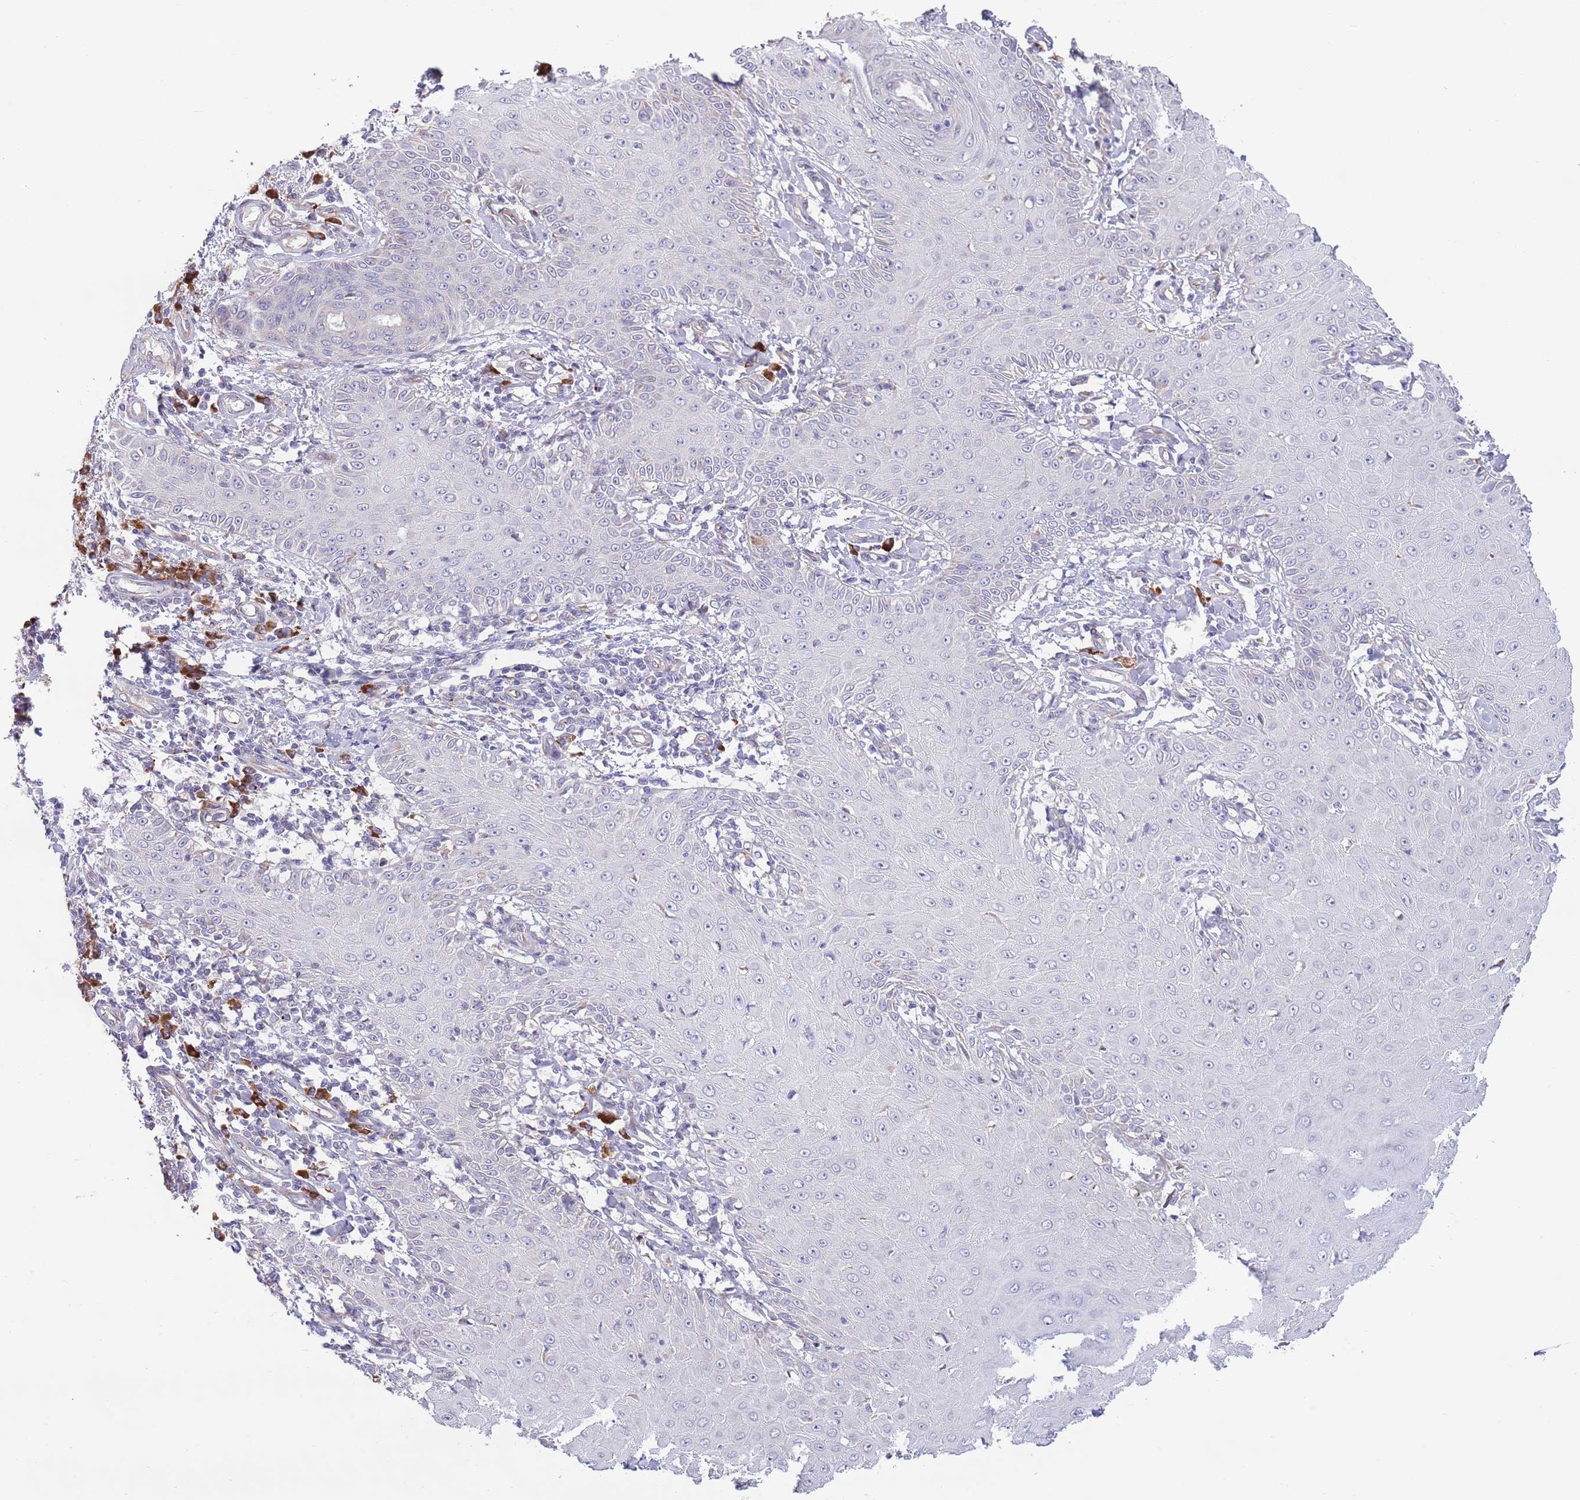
{"staining": {"intensity": "negative", "quantity": "none", "location": "none"}, "tissue": "skin cancer", "cell_type": "Tumor cells", "image_type": "cancer", "snomed": [{"axis": "morphology", "description": "Squamous cell carcinoma, NOS"}, {"axis": "topography", "description": "Skin"}], "caption": "Immunohistochemistry (IHC) image of skin cancer (squamous cell carcinoma) stained for a protein (brown), which reveals no positivity in tumor cells.", "gene": "DAND5", "patient": {"sex": "male", "age": 70}}